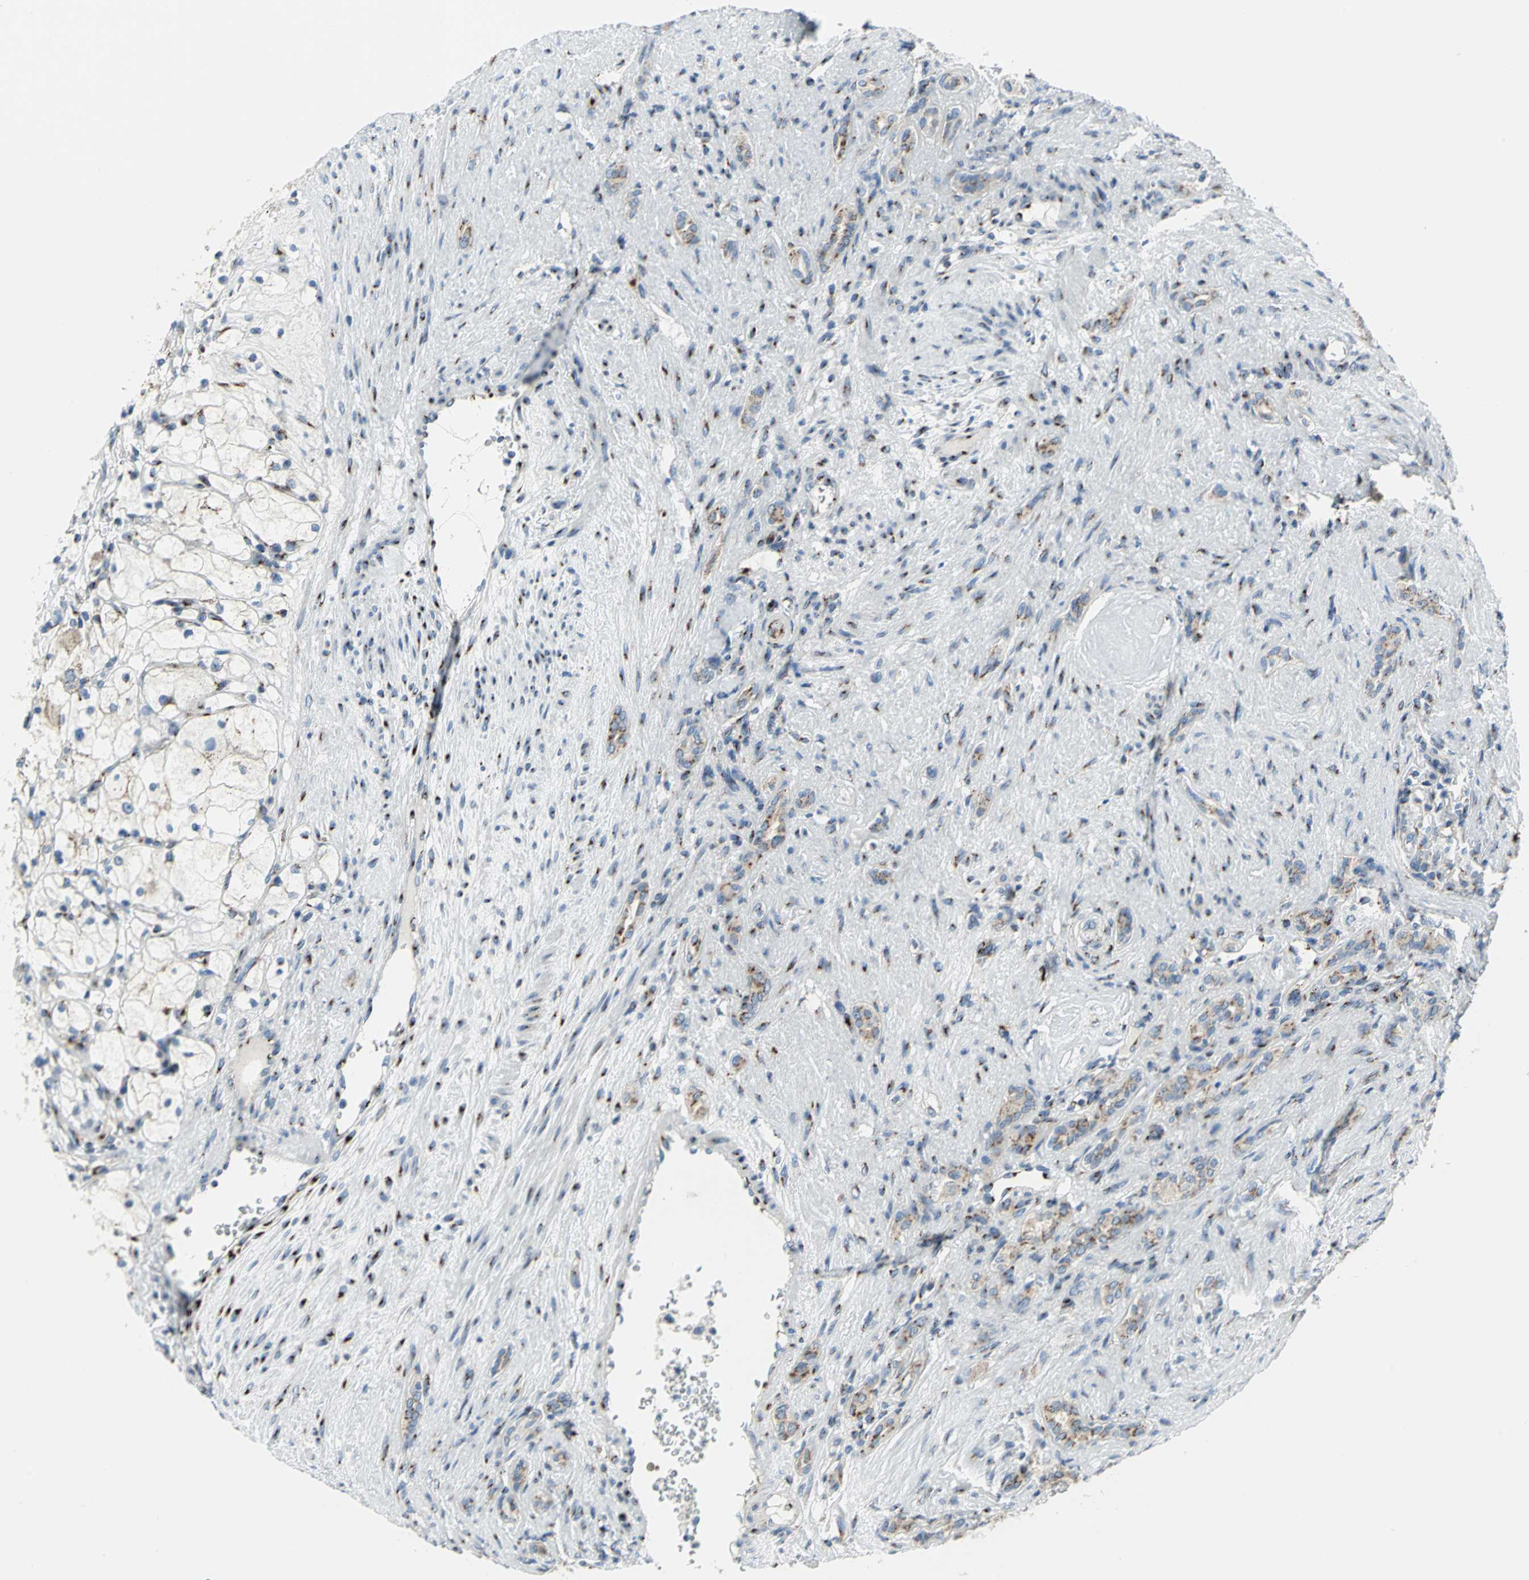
{"staining": {"intensity": "moderate", "quantity": "<25%", "location": "cytoplasmic/membranous"}, "tissue": "renal cancer", "cell_type": "Tumor cells", "image_type": "cancer", "snomed": [{"axis": "morphology", "description": "Adenocarcinoma, NOS"}, {"axis": "topography", "description": "Kidney"}], "caption": "DAB immunohistochemical staining of human adenocarcinoma (renal) reveals moderate cytoplasmic/membranous protein positivity in about <25% of tumor cells. (IHC, brightfield microscopy, high magnification).", "gene": "GPR3", "patient": {"sex": "female", "age": 83}}